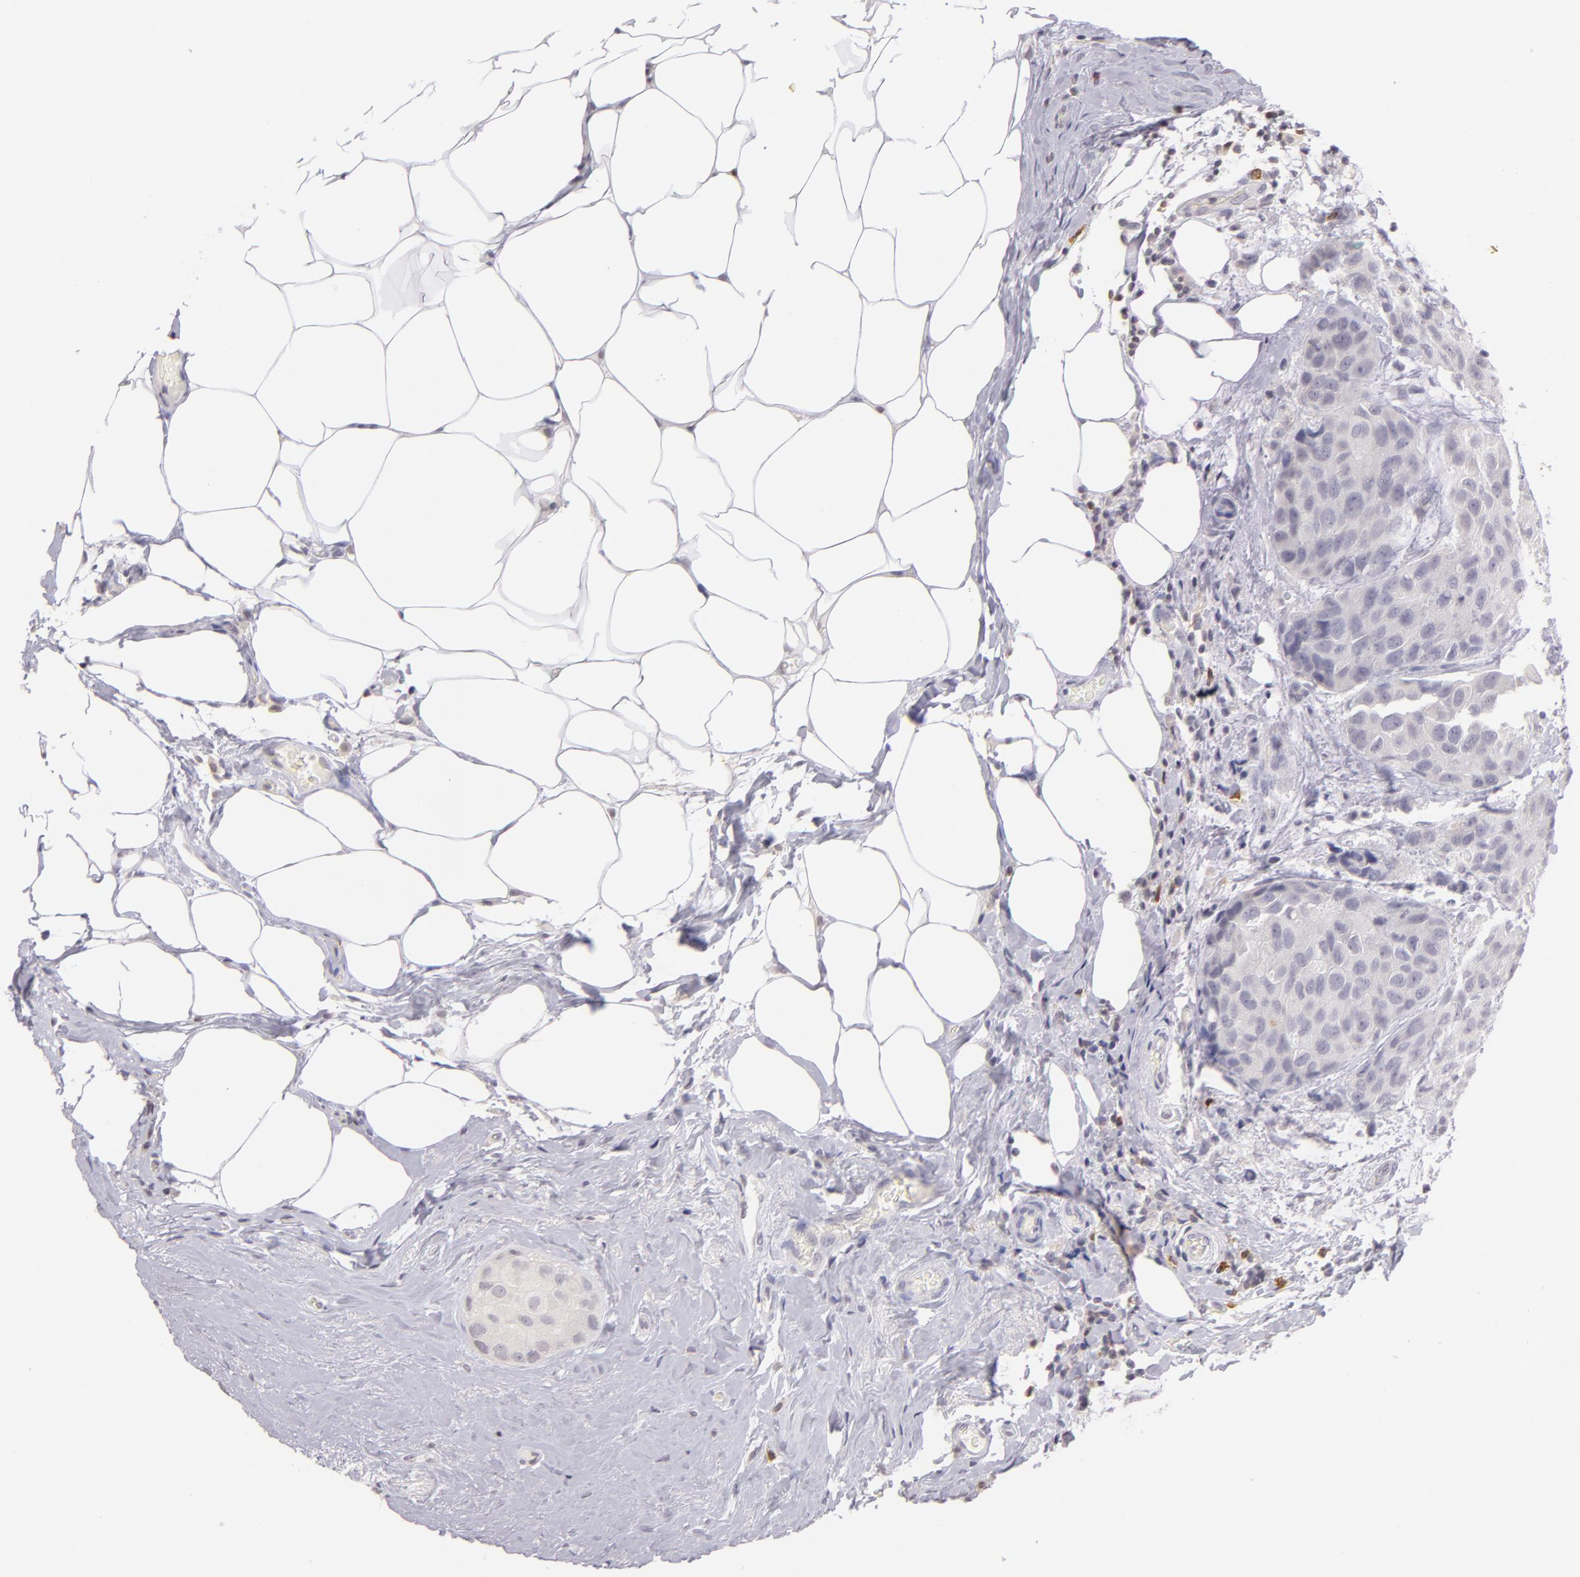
{"staining": {"intensity": "negative", "quantity": "none", "location": "none"}, "tissue": "breast cancer", "cell_type": "Tumor cells", "image_type": "cancer", "snomed": [{"axis": "morphology", "description": "Duct carcinoma"}, {"axis": "topography", "description": "Breast"}], "caption": "This is a micrograph of IHC staining of breast cancer, which shows no positivity in tumor cells. (DAB (3,3'-diaminobenzidine) immunohistochemistry visualized using brightfield microscopy, high magnification).", "gene": "IL2RA", "patient": {"sex": "female", "age": 68}}